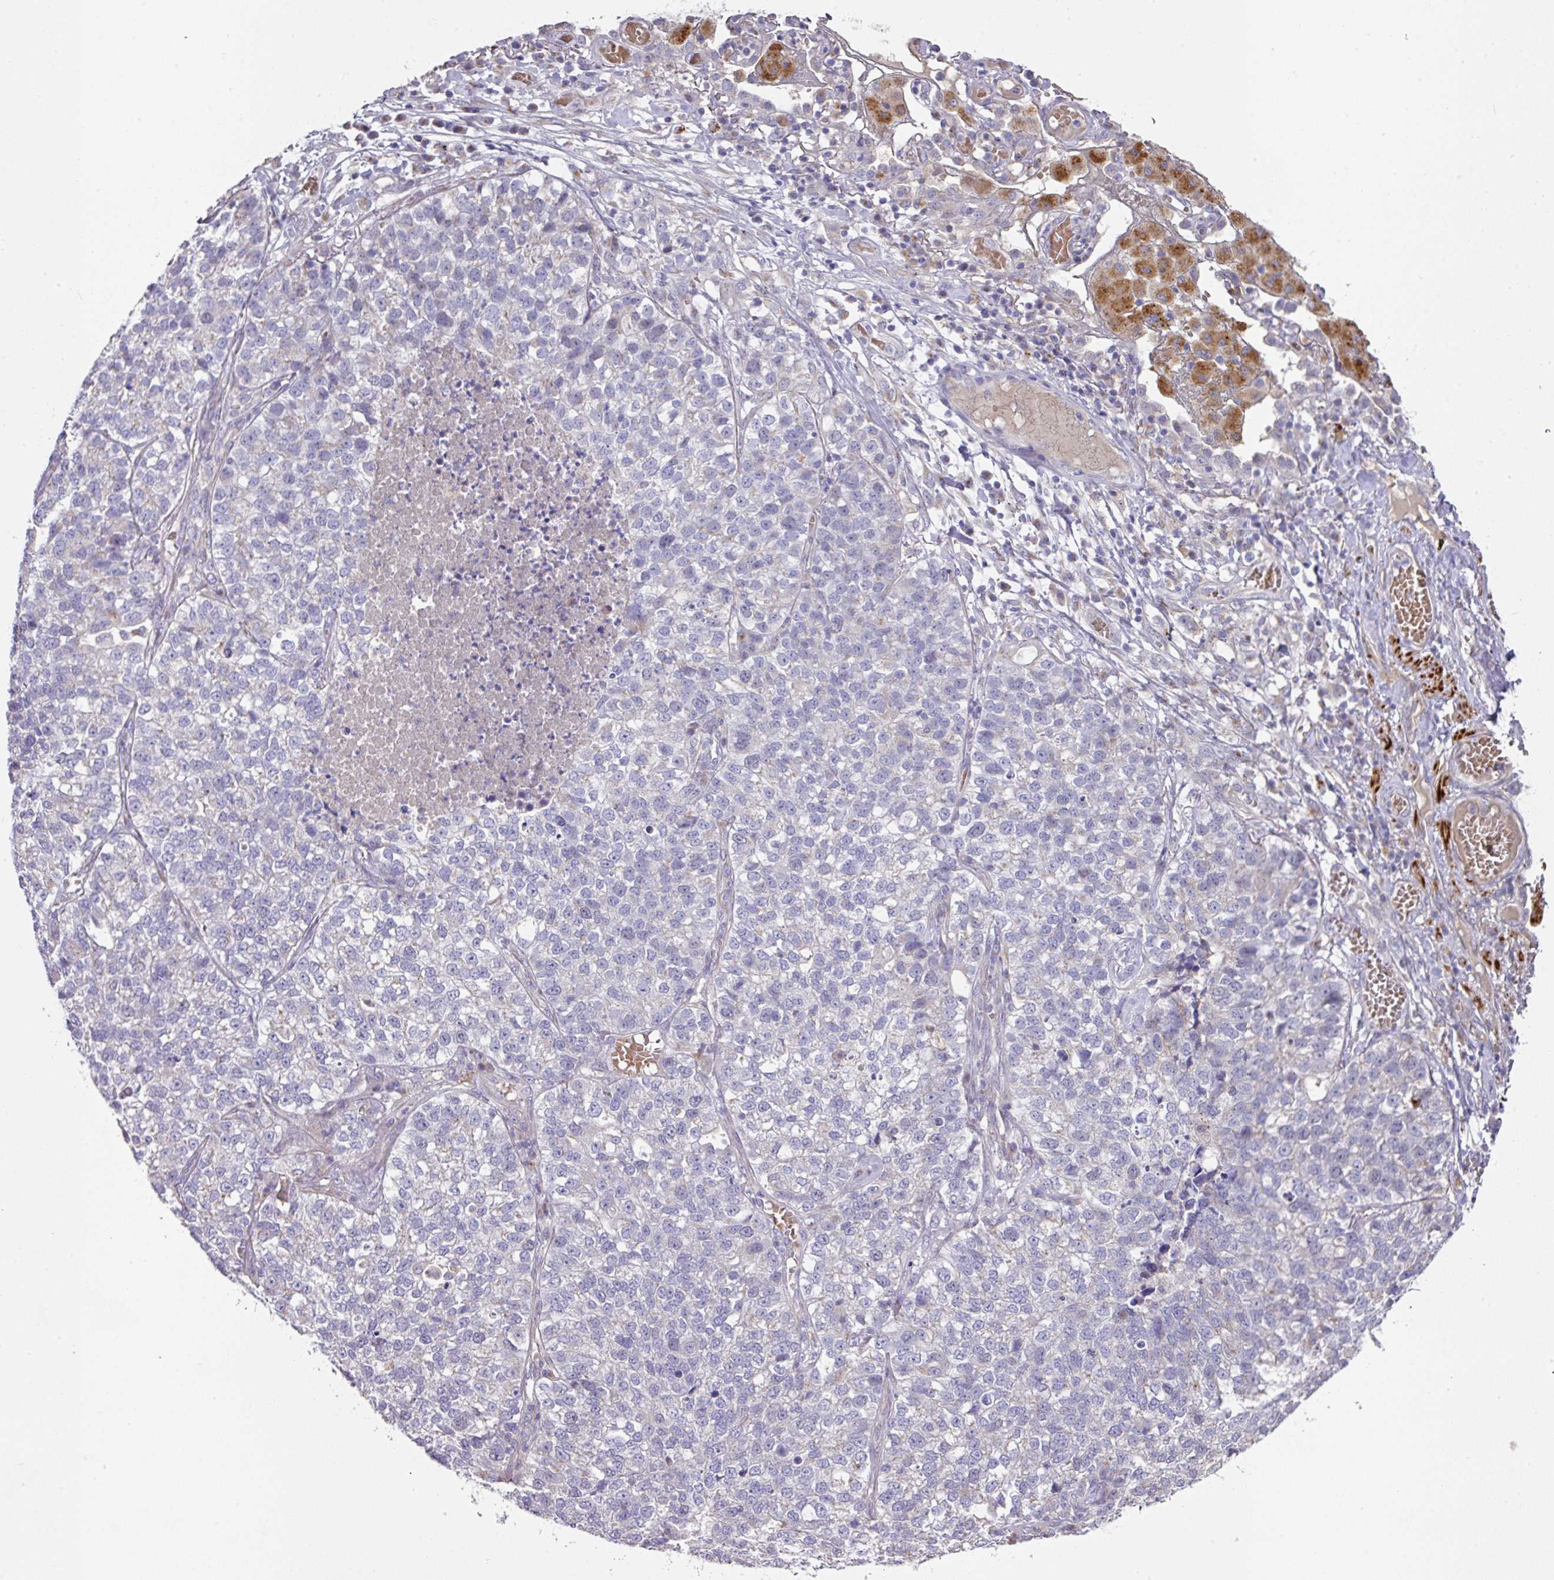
{"staining": {"intensity": "negative", "quantity": "none", "location": "none"}, "tissue": "lung cancer", "cell_type": "Tumor cells", "image_type": "cancer", "snomed": [{"axis": "morphology", "description": "Adenocarcinoma, NOS"}, {"axis": "topography", "description": "Lung"}], "caption": "This image is of lung cancer stained with IHC to label a protein in brown with the nuclei are counter-stained blue. There is no expression in tumor cells.", "gene": "TARM1", "patient": {"sex": "male", "age": 49}}